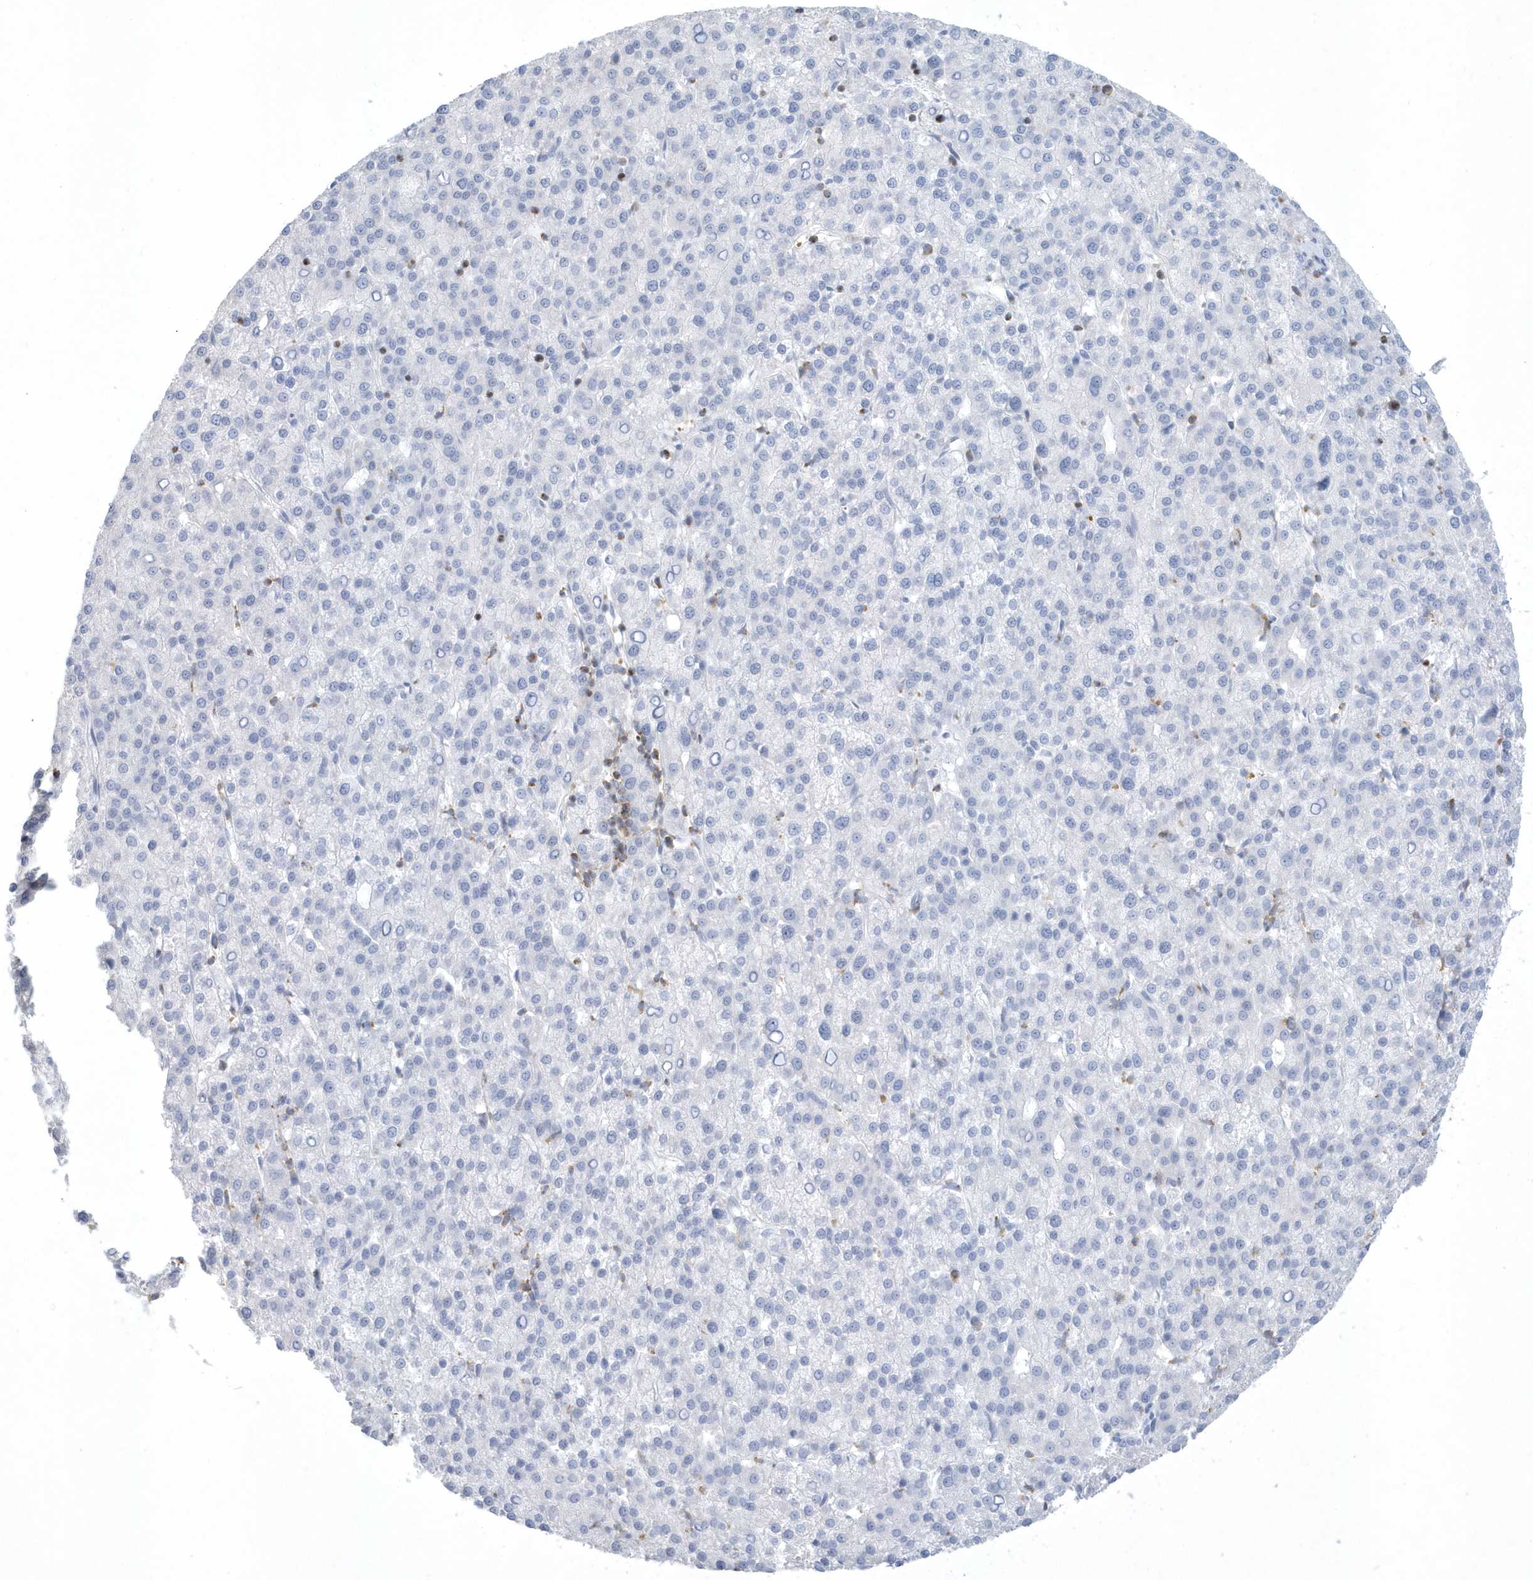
{"staining": {"intensity": "negative", "quantity": "none", "location": "none"}, "tissue": "liver cancer", "cell_type": "Tumor cells", "image_type": "cancer", "snomed": [{"axis": "morphology", "description": "Carcinoma, Hepatocellular, NOS"}, {"axis": "topography", "description": "Liver"}], "caption": "Image shows no protein expression in tumor cells of liver cancer (hepatocellular carcinoma) tissue. (DAB (3,3'-diaminobenzidine) immunohistochemistry with hematoxylin counter stain).", "gene": "PSD4", "patient": {"sex": "female", "age": 58}}